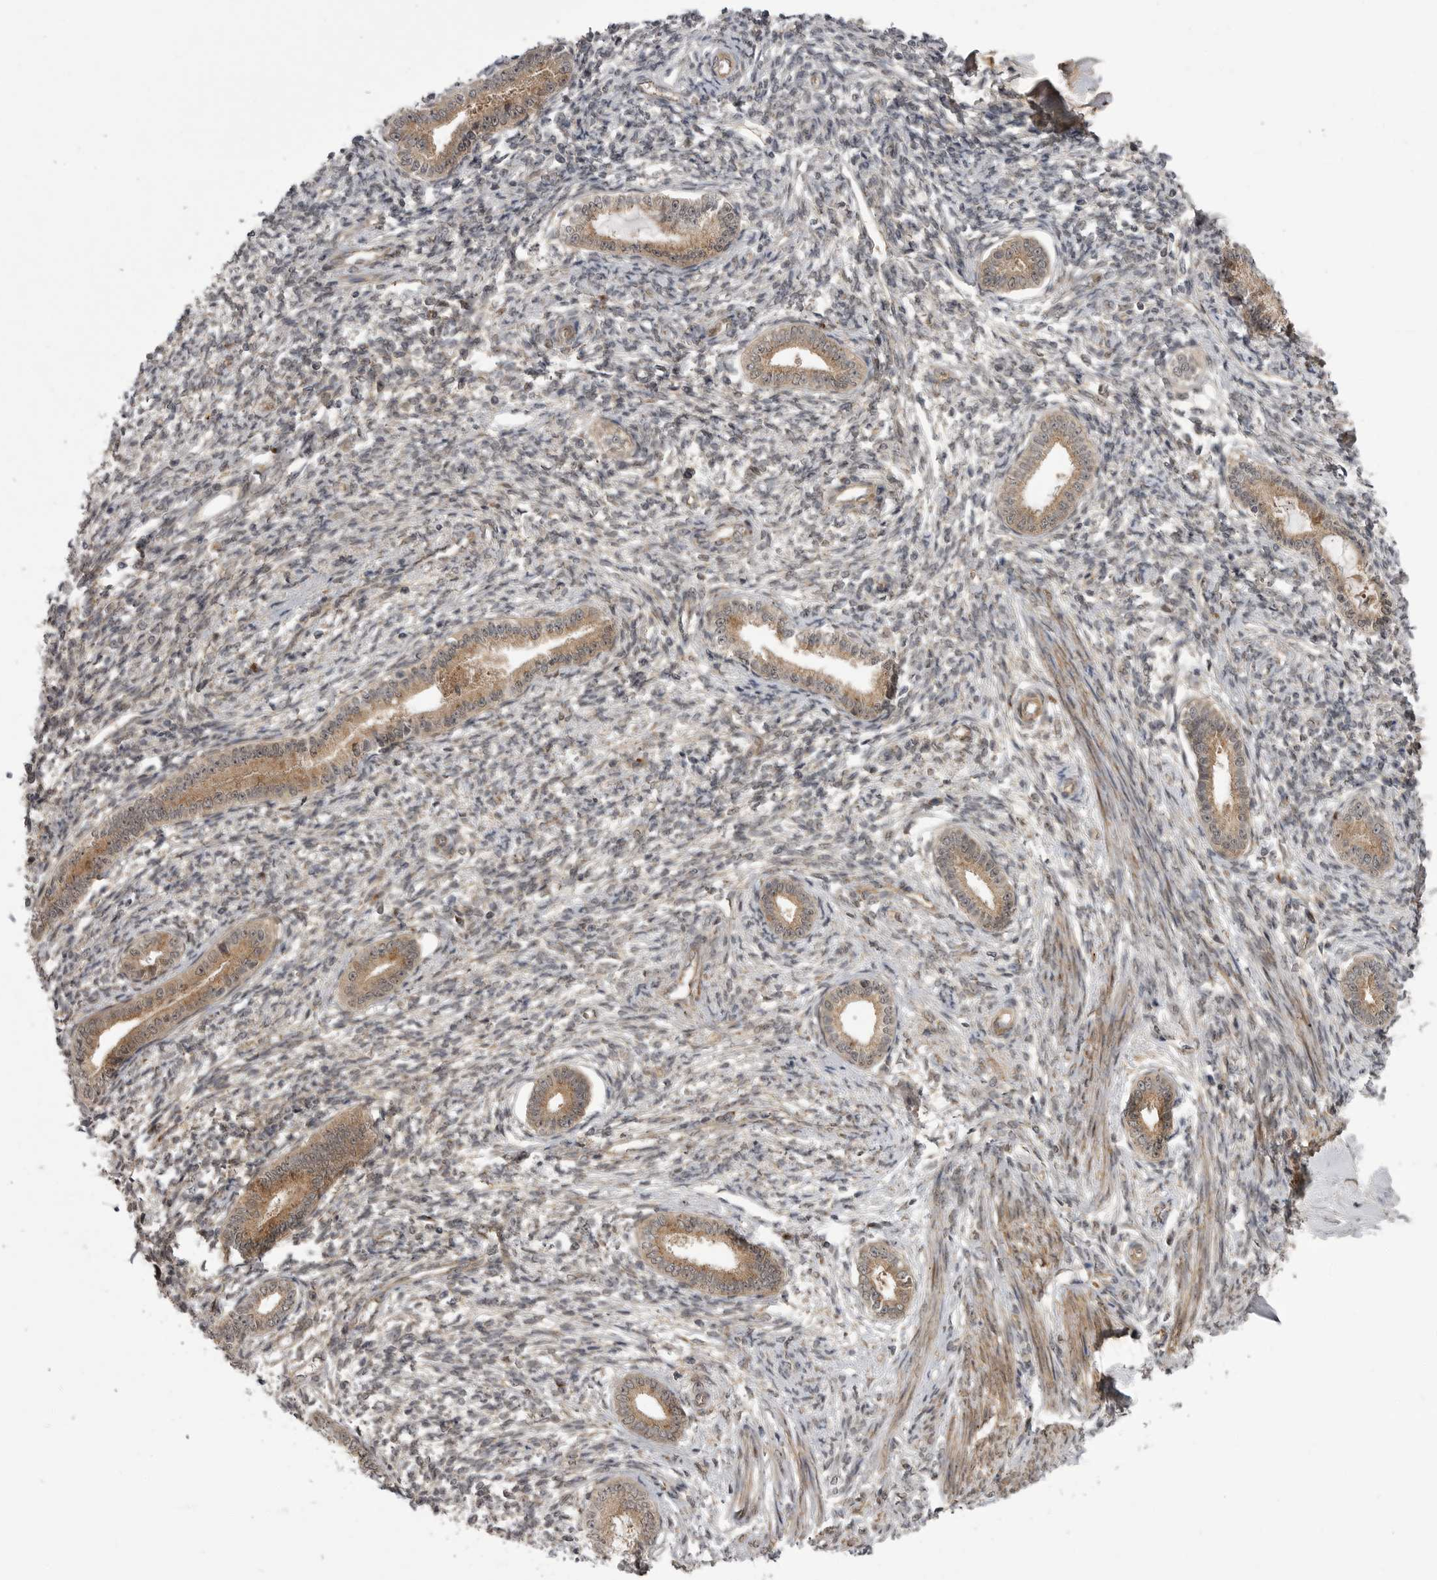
{"staining": {"intensity": "weak", "quantity": "<25%", "location": "nuclear"}, "tissue": "endometrium", "cell_type": "Cells in endometrial stroma", "image_type": "normal", "snomed": [{"axis": "morphology", "description": "Normal tissue, NOS"}, {"axis": "topography", "description": "Endometrium"}], "caption": "There is no significant positivity in cells in endometrial stroma of endometrium. (Stains: DAB immunohistochemistry (IHC) with hematoxylin counter stain, Microscopy: brightfield microscopy at high magnification).", "gene": "PDCL", "patient": {"sex": "female", "age": 56}}